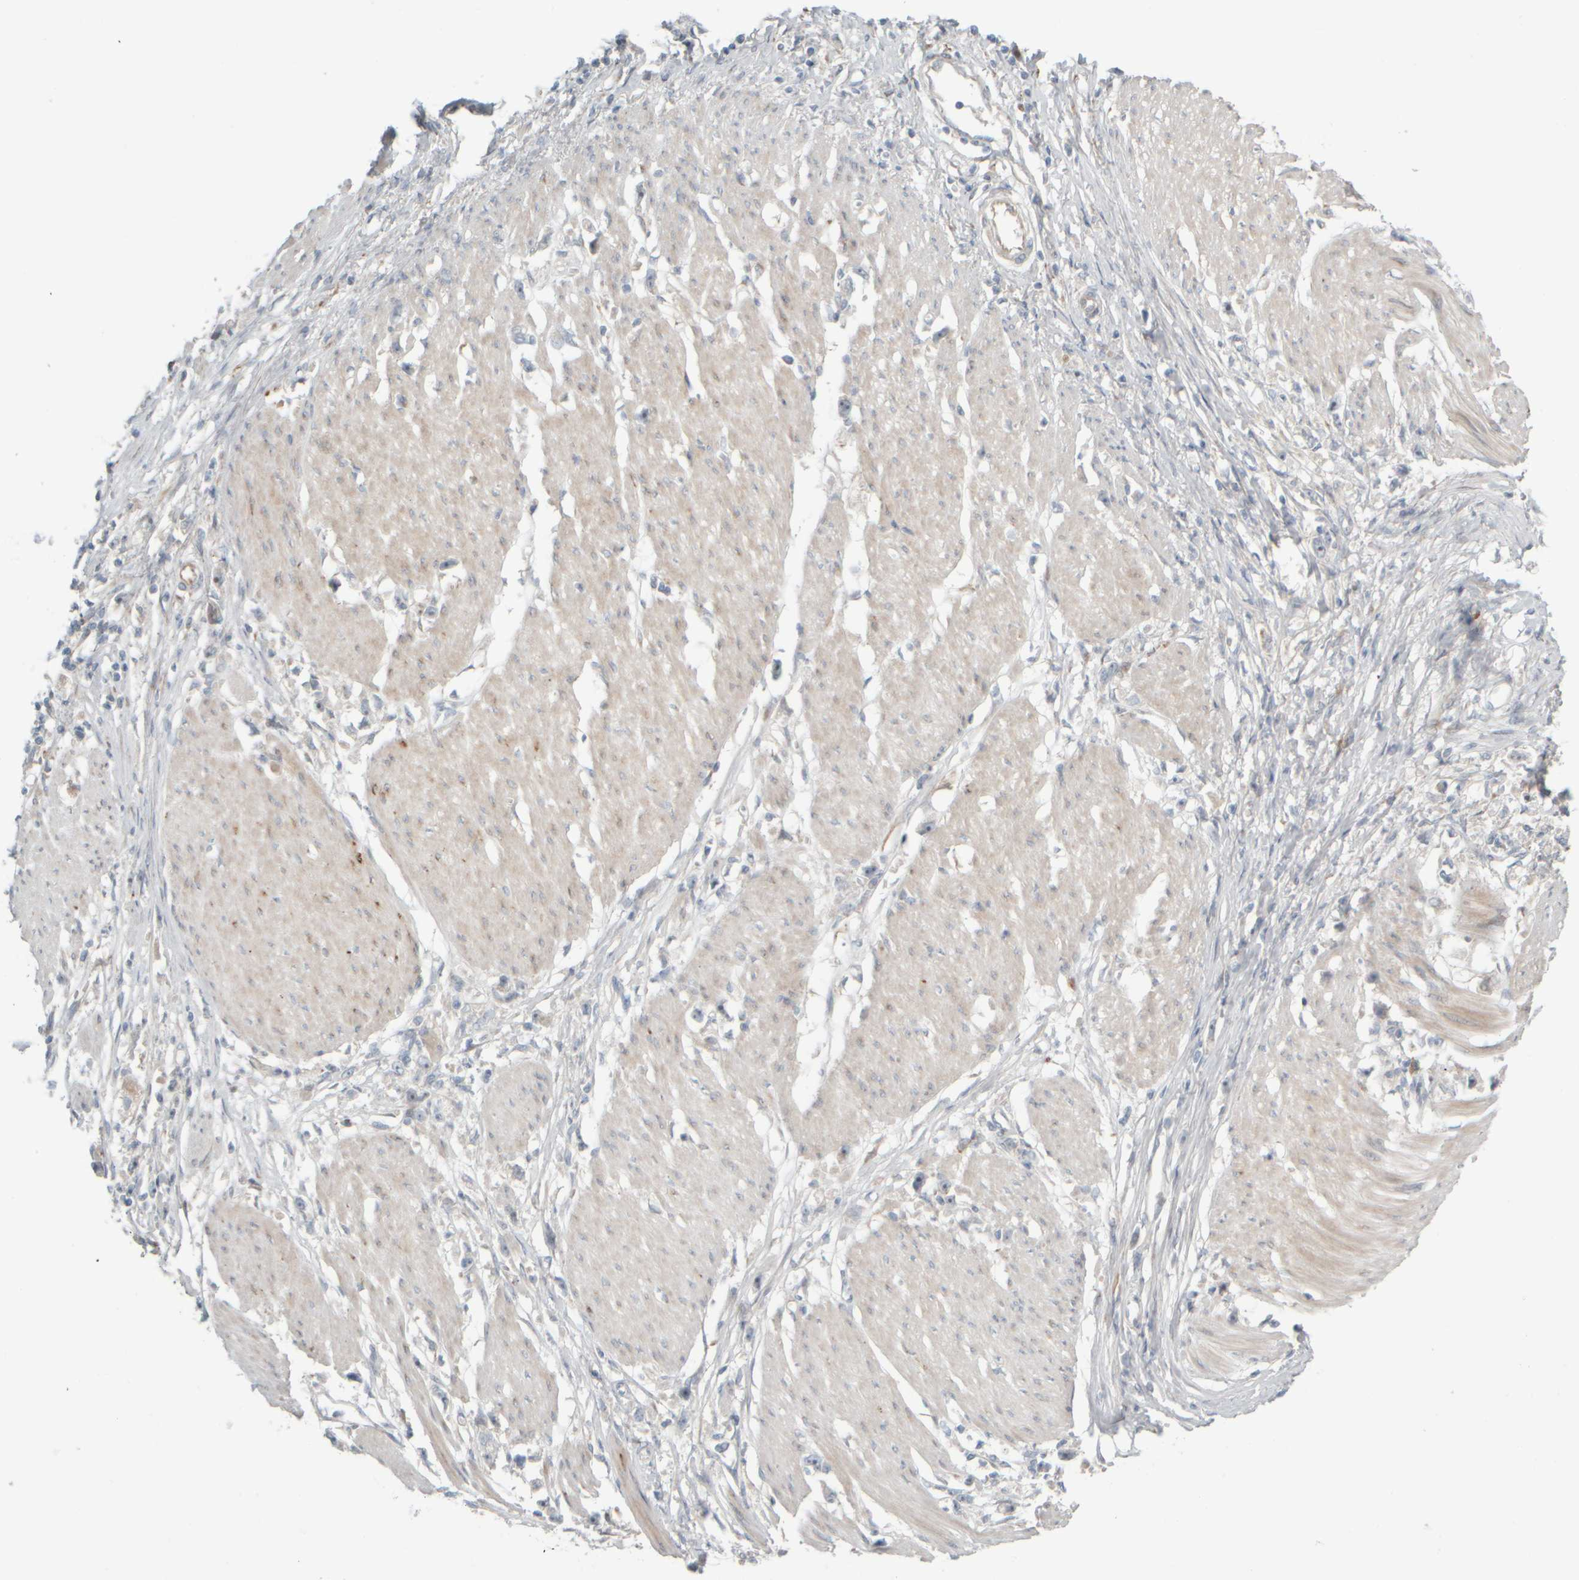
{"staining": {"intensity": "negative", "quantity": "none", "location": "none"}, "tissue": "stomach cancer", "cell_type": "Tumor cells", "image_type": "cancer", "snomed": [{"axis": "morphology", "description": "Adenocarcinoma, NOS"}, {"axis": "topography", "description": "Stomach"}], "caption": "The photomicrograph displays no significant positivity in tumor cells of stomach adenocarcinoma. (DAB (3,3'-diaminobenzidine) immunohistochemistry, high magnification).", "gene": "HGS", "patient": {"sex": "female", "age": 59}}